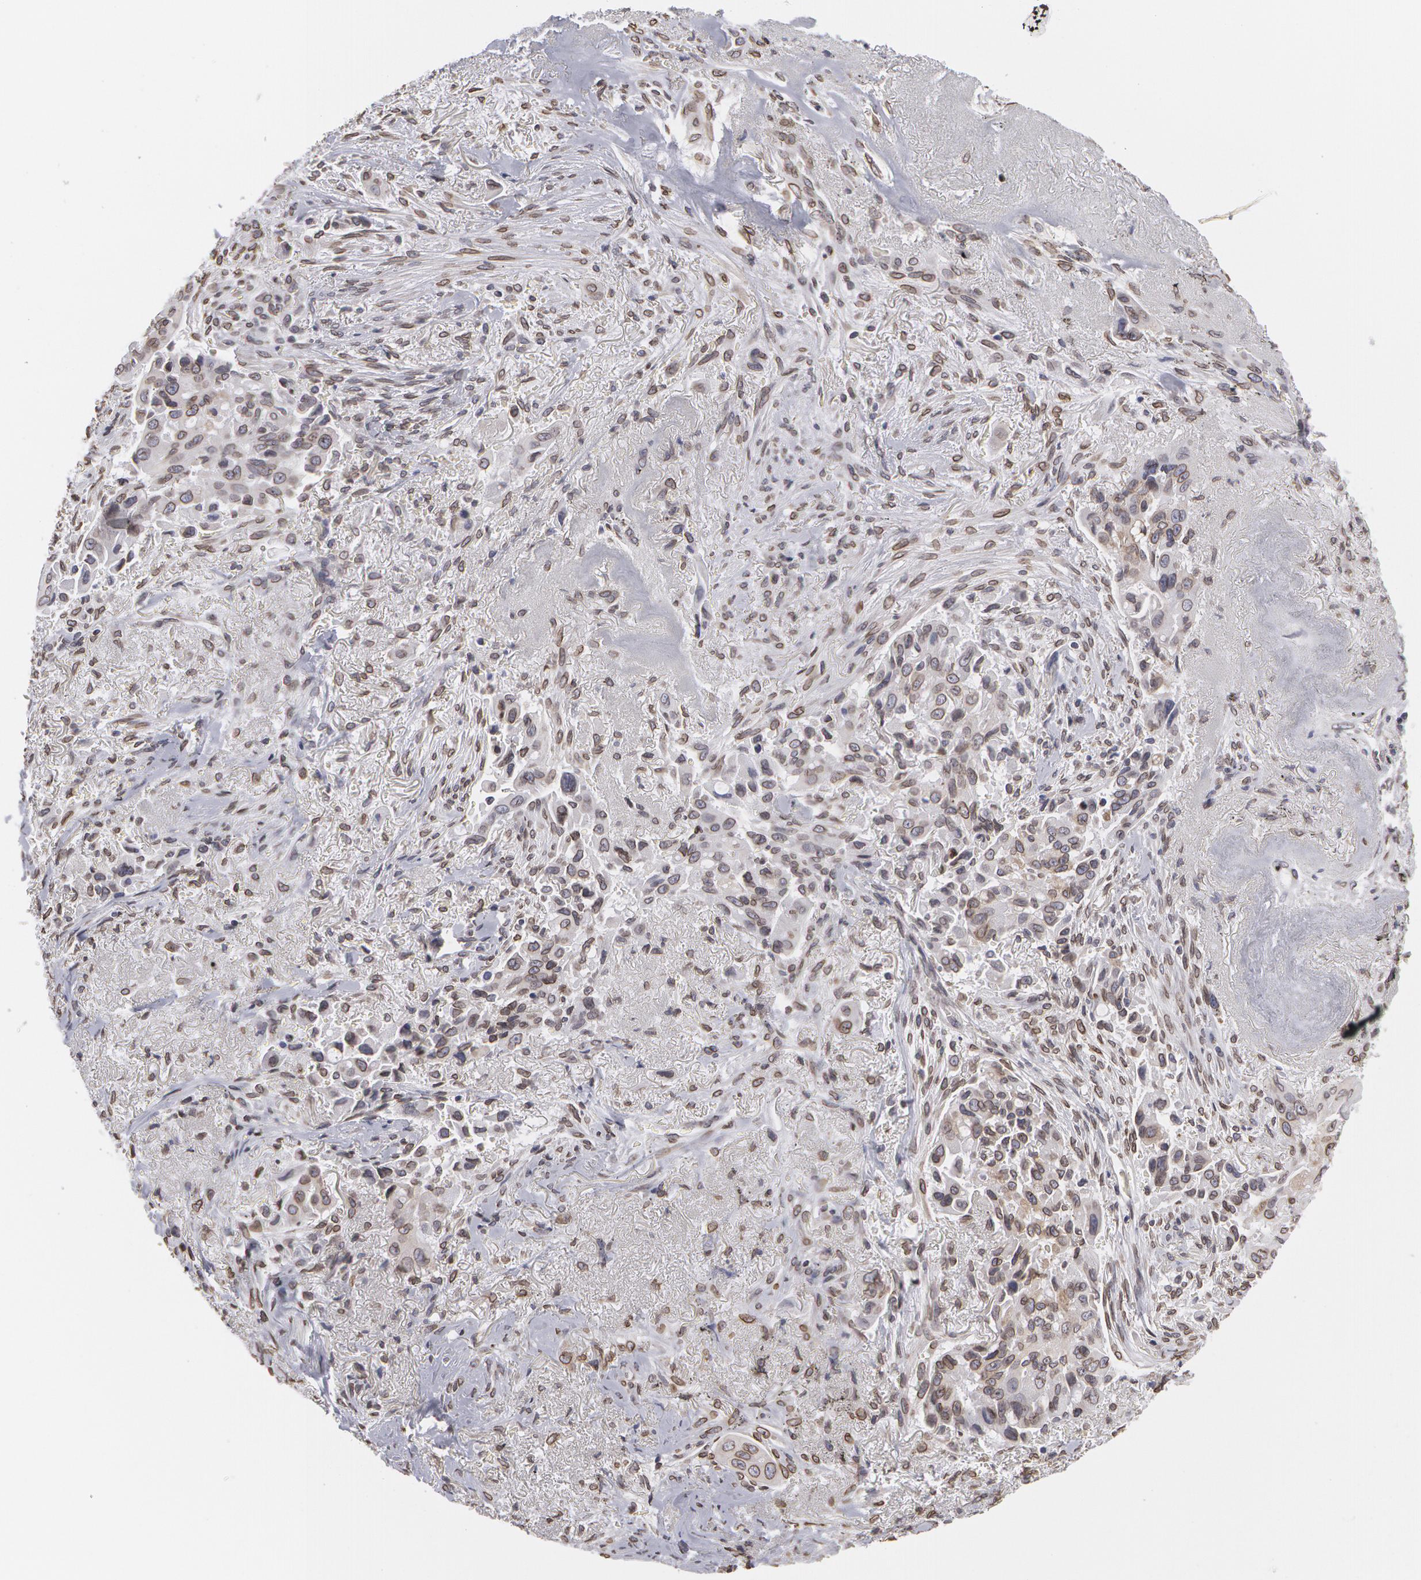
{"staining": {"intensity": "weak", "quantity": "25%-75%", "location": "cytoplasmic/membranous,nuclear"}, "tissue": "lung cancer", "cell_type": "Tumor cells", "image_type": "cancer", "snomed": [{"axis": "morphology", "description": "Adenocarcinoma, NOS"}, {"axis": "topography", "description": "Lung"}], "caption": "A low amount of weak cytoplasmic/membranous and nuclear staining is identified in about 25%-75% of tumor cells in lung cancer tissue. (brown staining indicates protein expression, while blue staining denotes nuclei).", "gene": "EMD", "patient": {"sex": "male", "age": 68}}